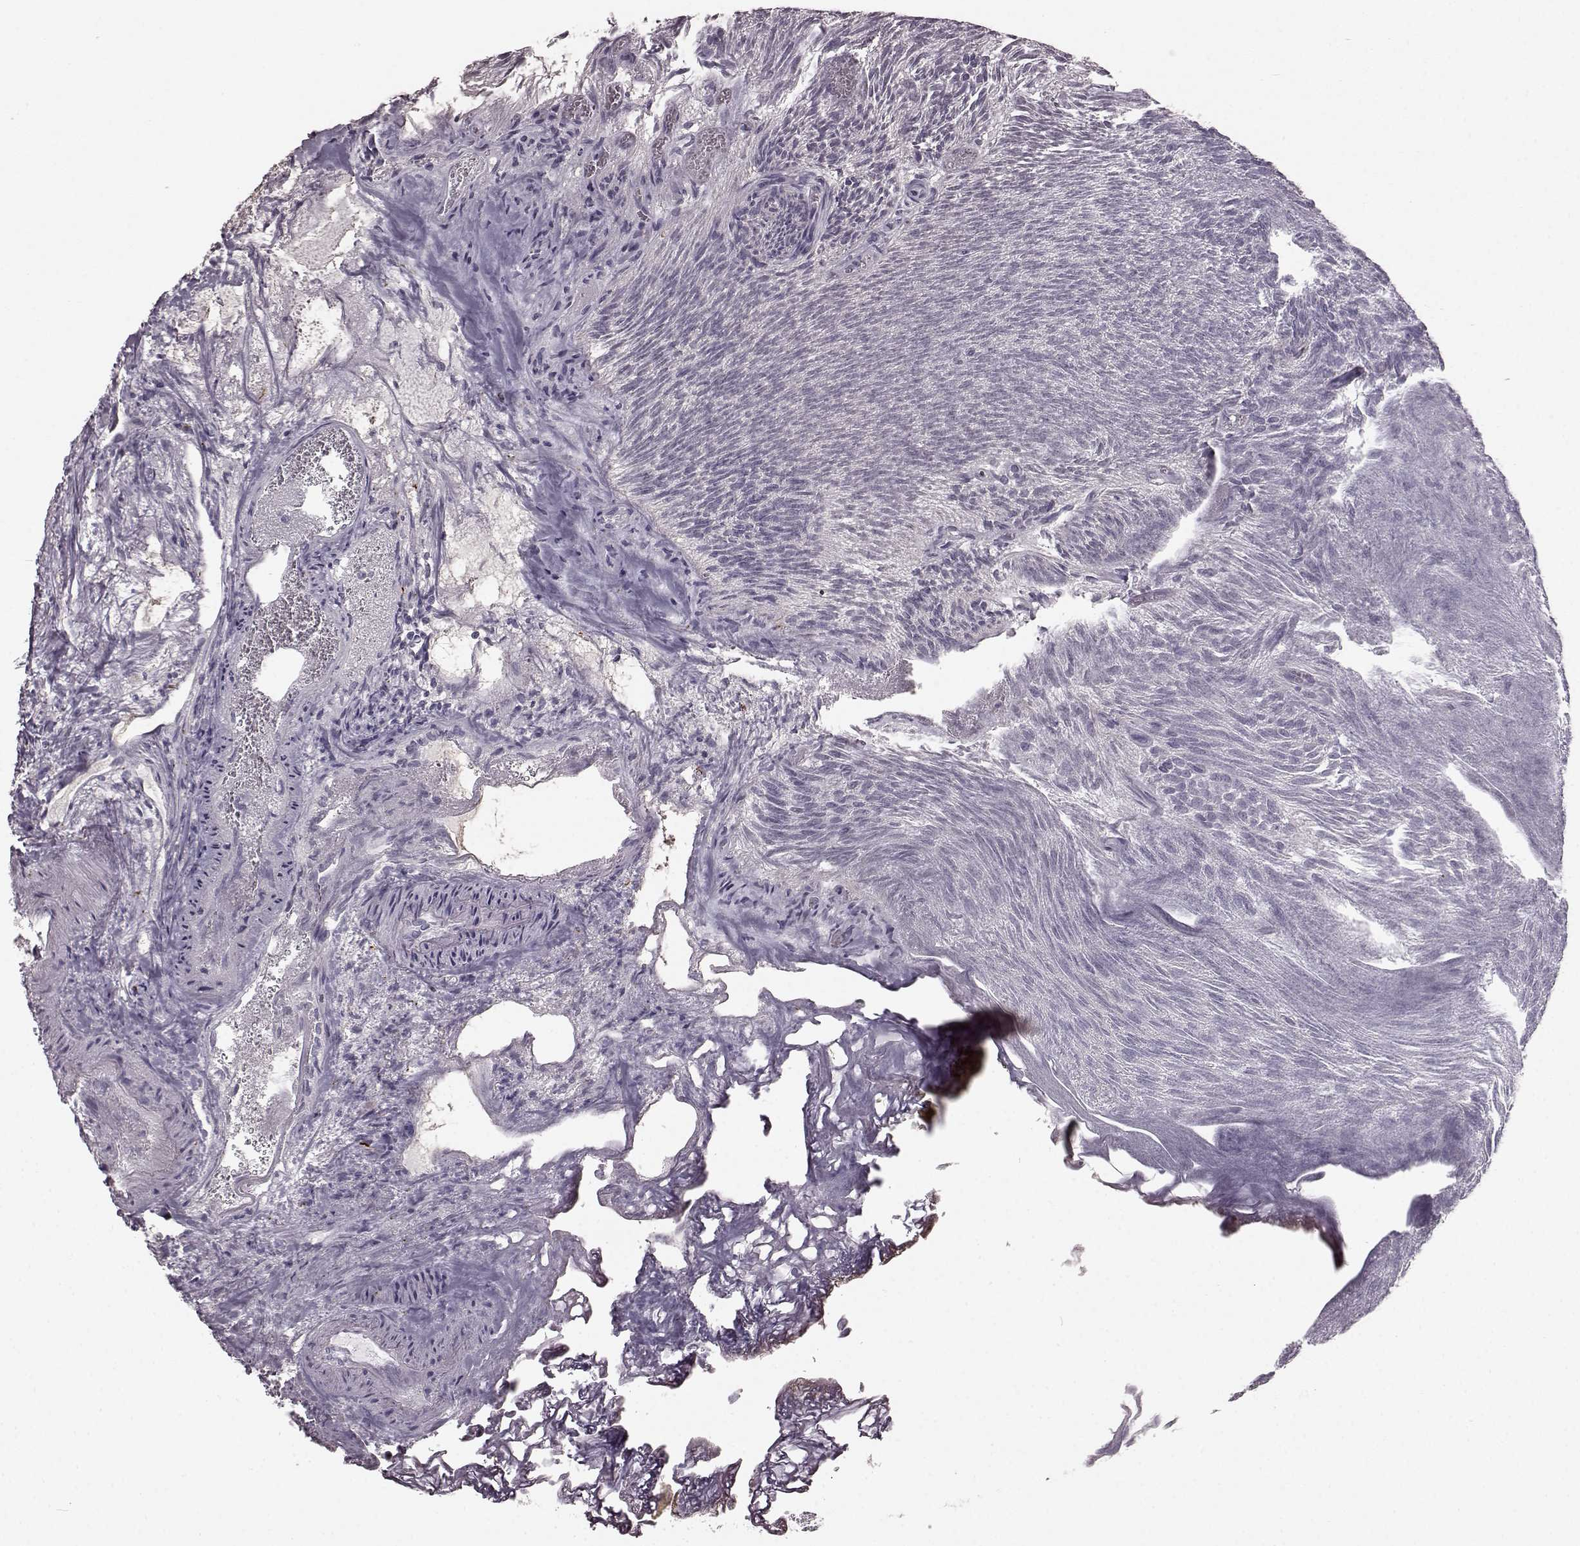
{"staining": {"intensity": "weak", "quantity": "<25%", "location": "cytoplasmic/membranous"}, "tissue": "urothelial cancer", "cell_type": "Tumor cells", "image_type": "cancer", "snomed": [{"axis": "morphology", "description": "Urothelial carcinoma, Low grade"}, {"axis": "topography", "description": "Urinary bladder"}], "caption": "Urothelial carcinoma (low-grade) stained for a protein using IHC exhibits no expression tumor cells.", "gene": "GSS", "patient": {"sex": "male", "age": 77}}